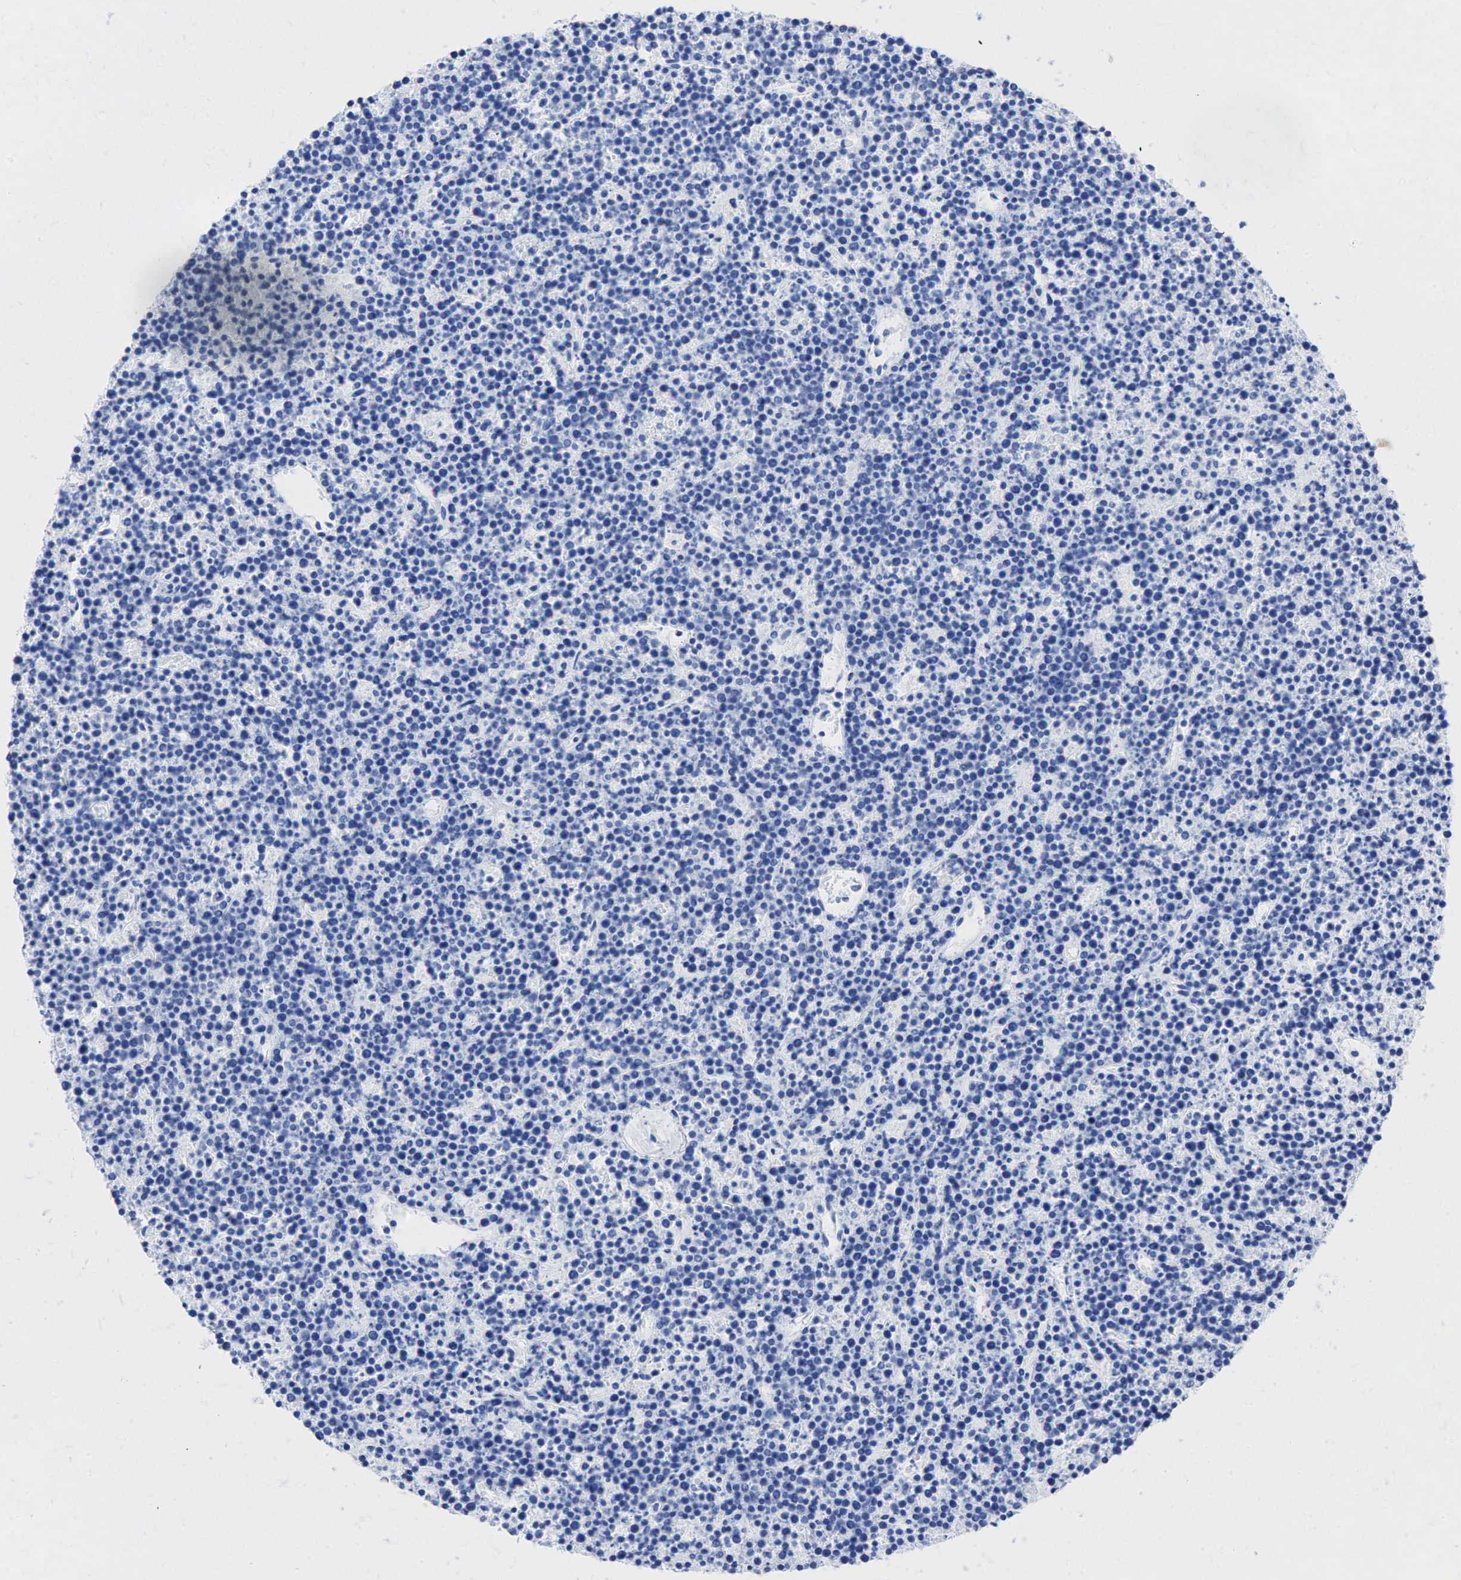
{"staining": {"intensity": "negative", "quantity": "none", "location": "none"}, "tissue": "lymphoma", "cell_type": "Tumor cells", "image_type": "cancer", "snomed": [{"axis": "morphology", "description": "Malignant lymphoma, non-Hodgkin's type, High grade"}, {"axis": "topography", "description": "Ovary"}], "caption": "High power microscopy micrograph of an immunohistochemistry histopathology image of lymphoma, revealing no significant expression in tumor cells.", "gene": "INHA", "patient": {"sex": "female", "age": 56}}